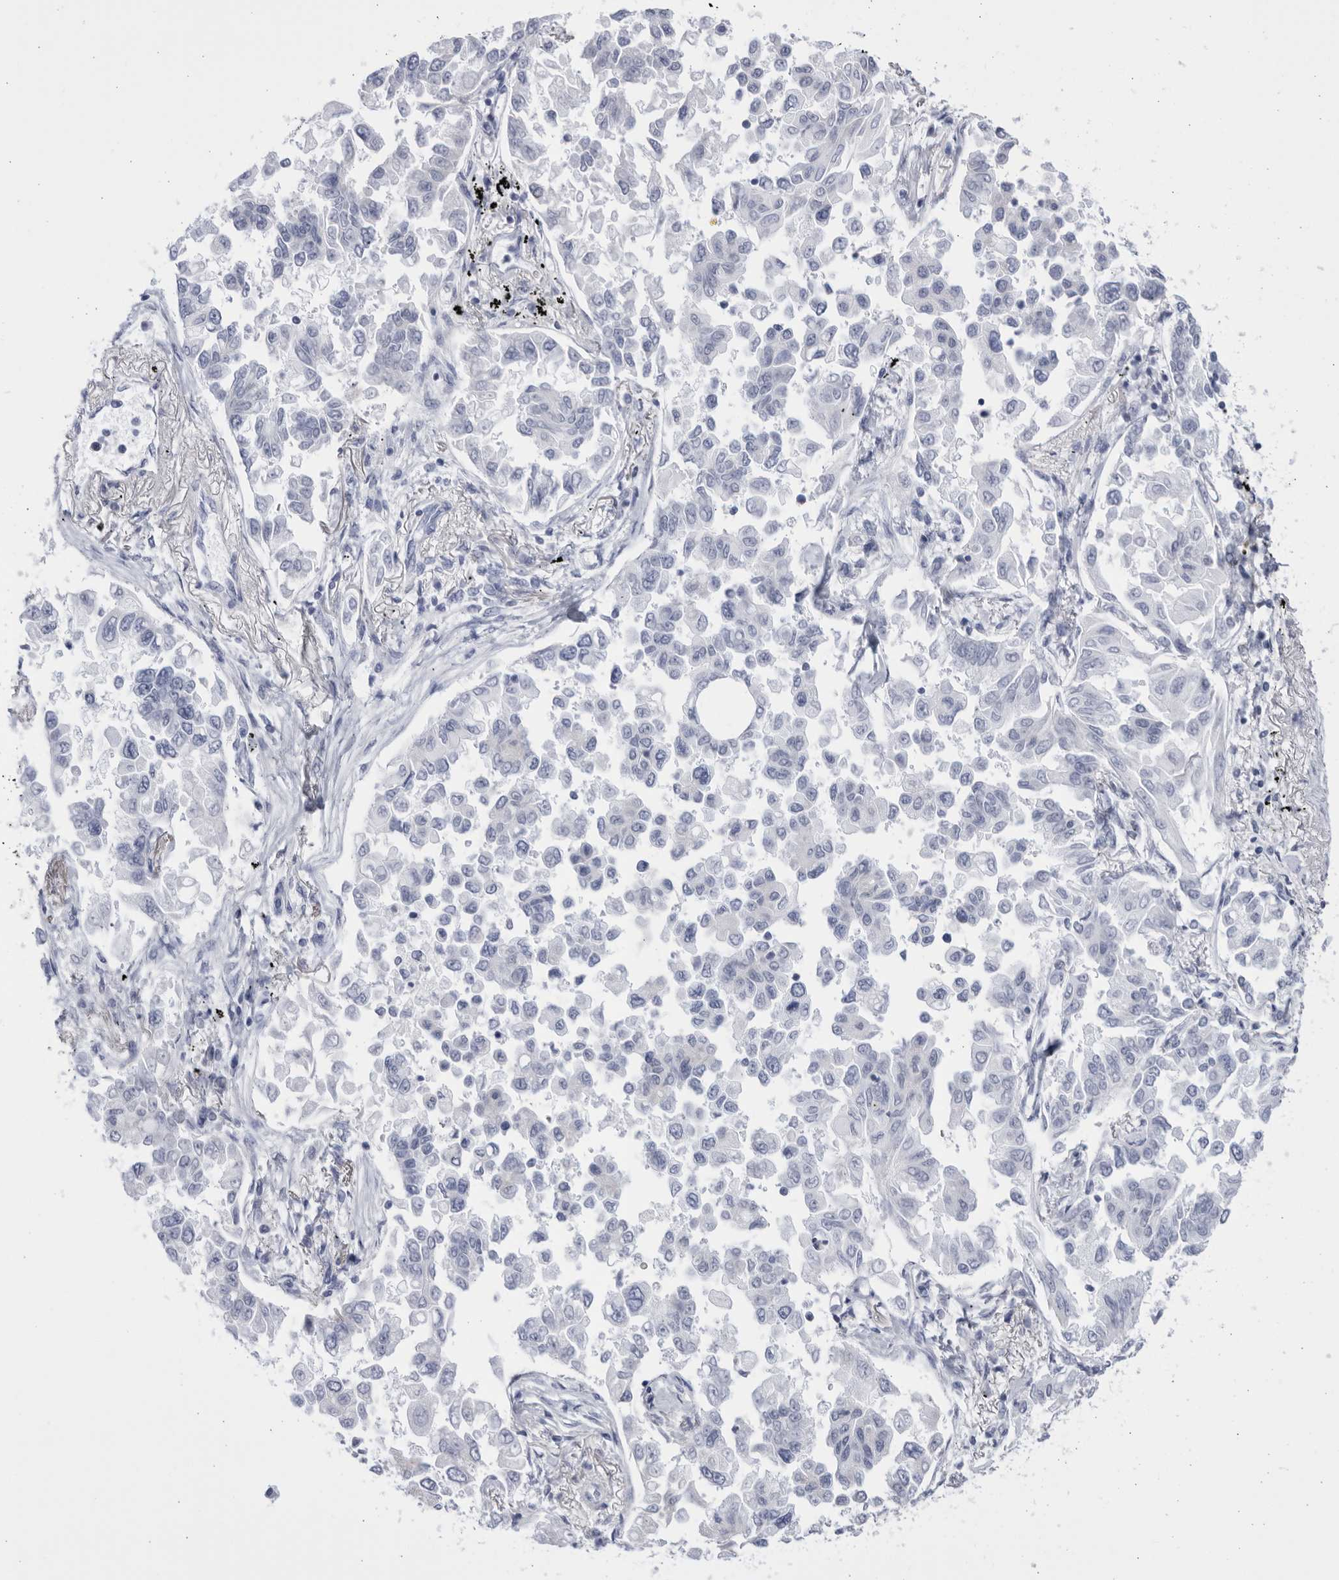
{"staining": {"intensity": "negative", "quantity": "none", "location": "none"}, "tissue": "lung cancer", "cell_type": "Tumor cells", "image_type": "cancer", "snomed": [{"axis": "morphology", "description": "Adenocarcinoma, NOS"}, {"axis": "topography", "description": "Lung"}], "caption": "This is an immunohistochemistry (IHC) photomicrograph of lung cancer (adenocarcinoma). There is no positivity in tumor cells.", "gene": "CCDC181", "patient": {"sex": "female", "age": 67}}